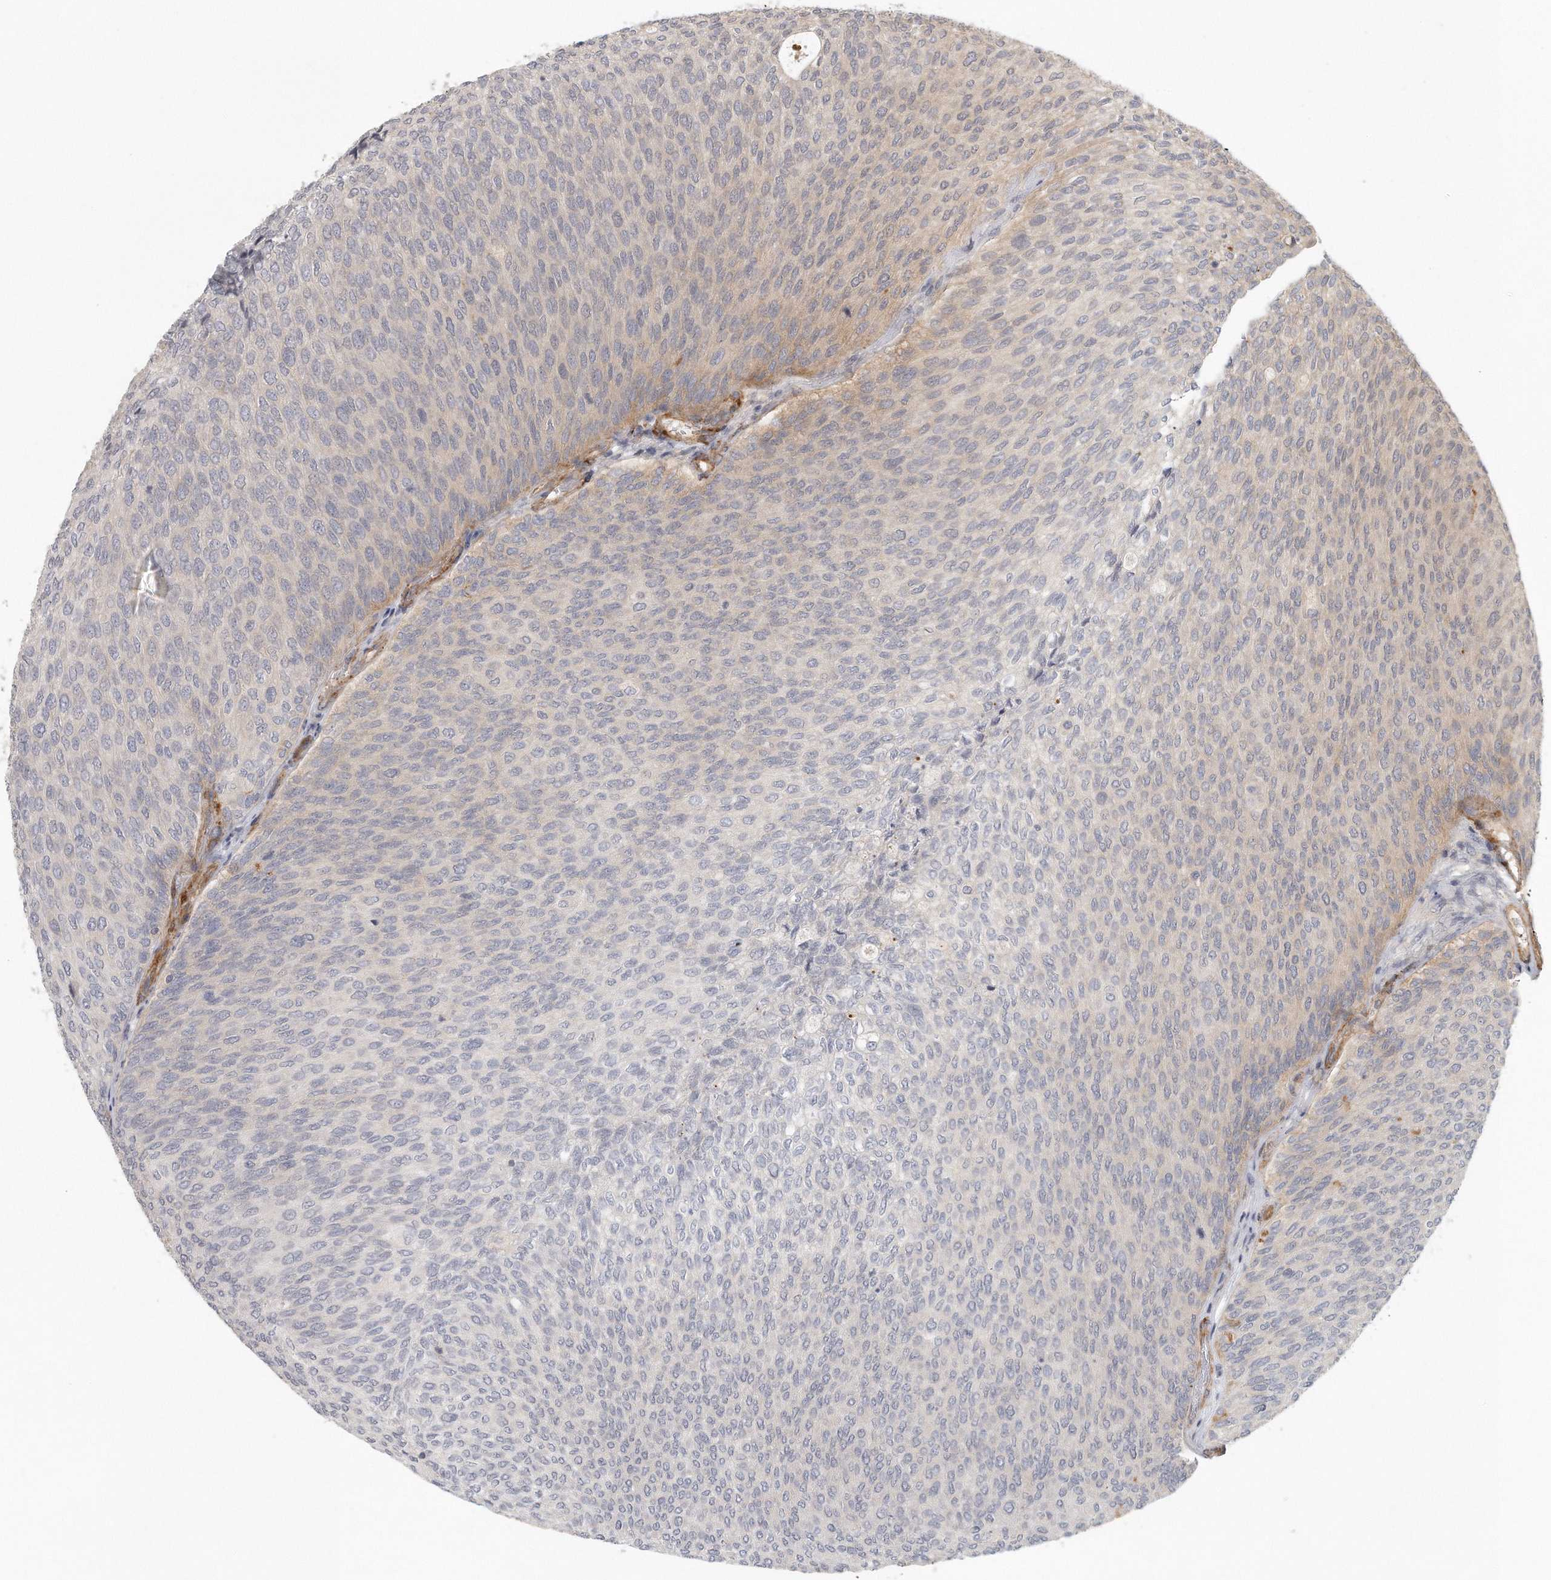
{"staining": {"intensity": "weak", "quantity": "<25%", "location": "cytoplasmic/membranous"}, "tissue": "urothelial cancer", "cell_type": "Tumor cells", "image_type": "cancer", "snomed": [{"axis": "morphology", "description": "Urothelial carcinoma, Low grade"}, {"axis": "topography", "description": "Urinary bladder"}], "caption": "Immunohistochemical staining of human urothelial cancer demonstrates no significant positivity in tumor cells.", "gene": "MTERF4", "patient": {"sex": "female", "age": 79}}